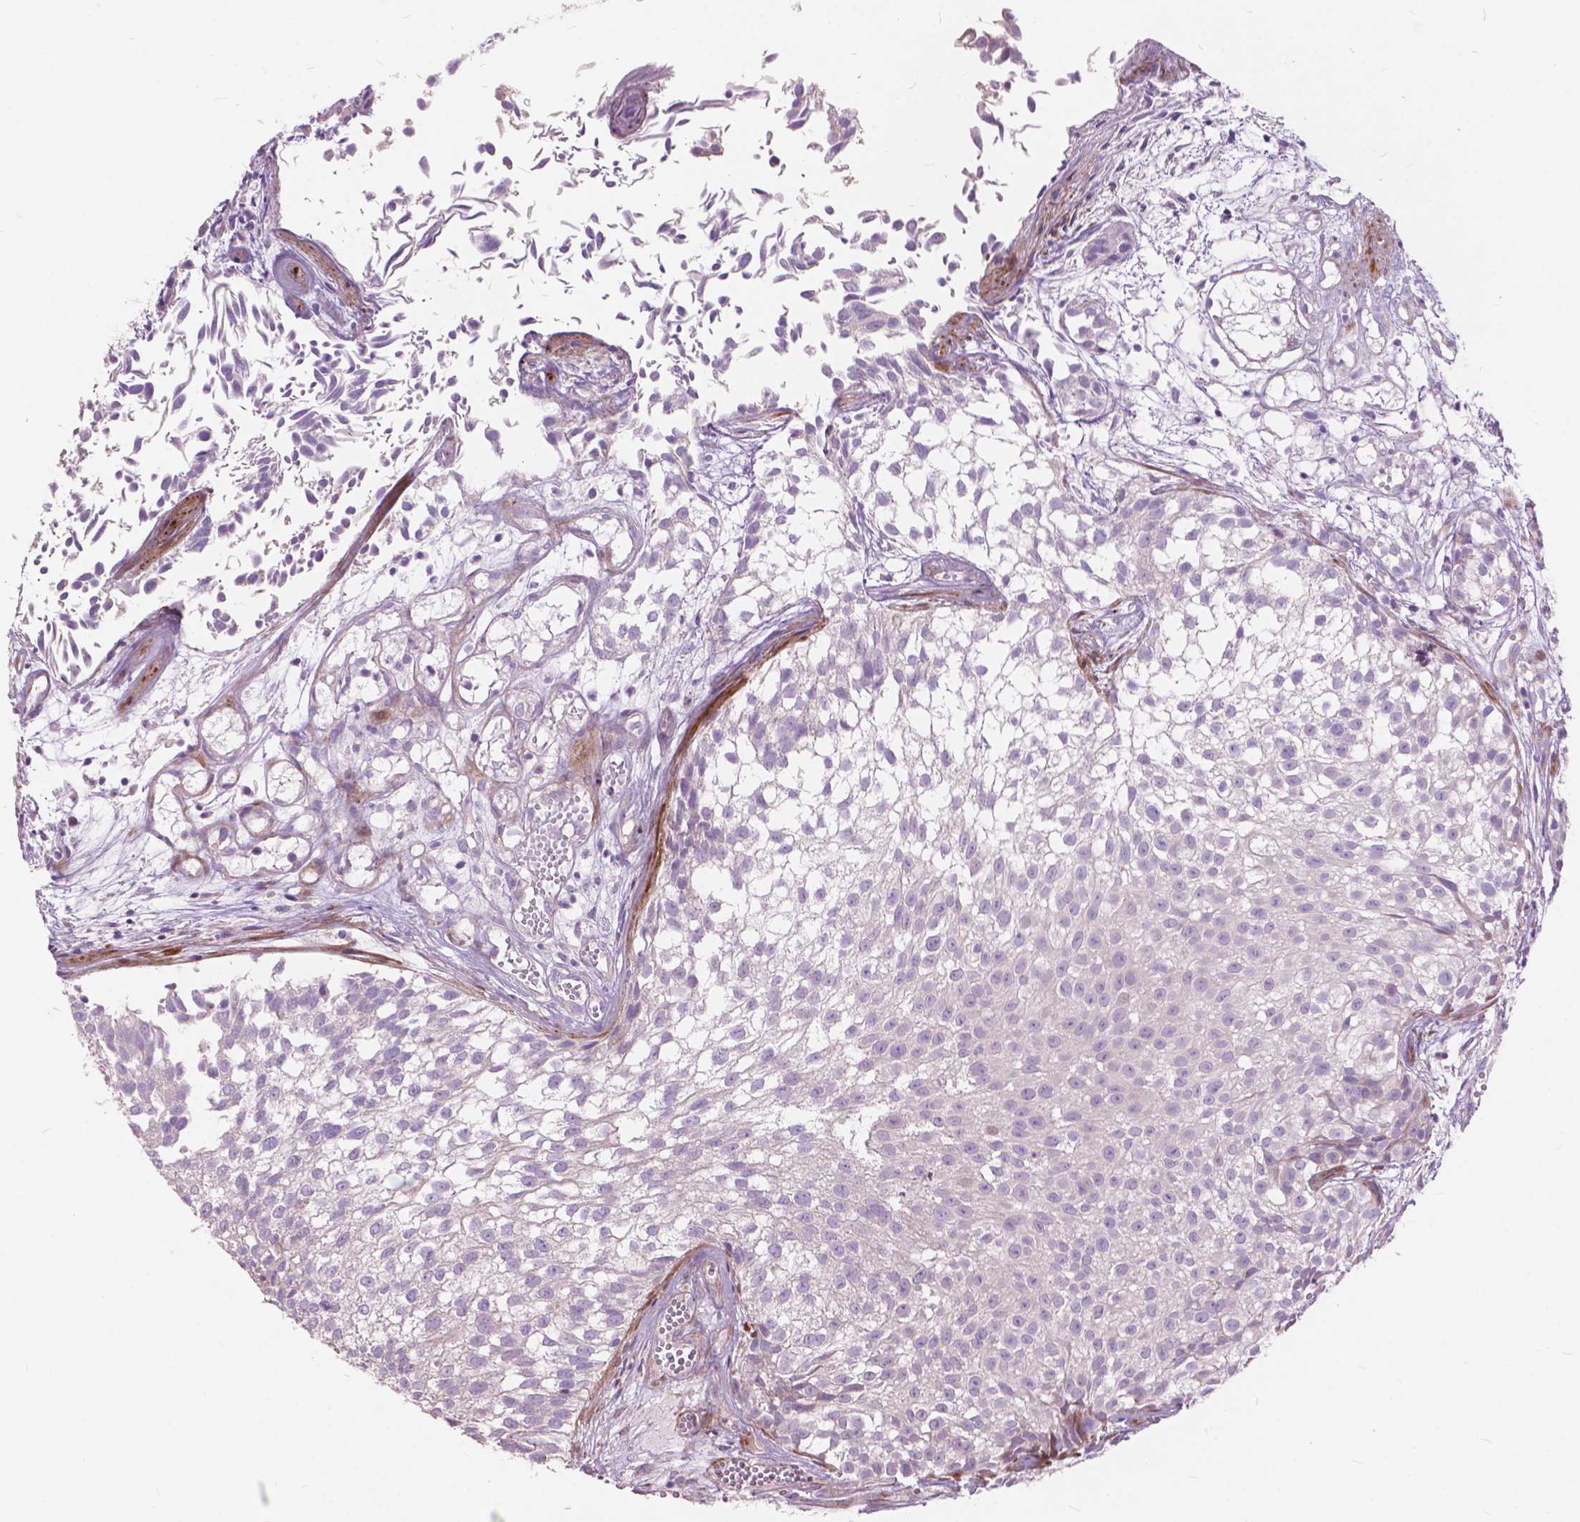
{"staining": {"intensity": "negative", "quantity": "none", "location": "none"}, "tissue": "urothelial cancer", "cell_type": "Tumor cells", "image_type": "cancer", "snomed": [{"axis": "morphology", "description": "Urothelial carcinoma, Low grade"}, {"axis": "topography", "description": "Urinary bladder"}], "caption": "Immunohistochemistry (IHC) micrograph of neoplastic tissue: urothelial cancer stained with DAB (3,3'-diaminobenzidine) exhibits no significant protein staining in tumor cells.", "gene": "MORN1", "patient": {"sex": "male", "age": 70}}